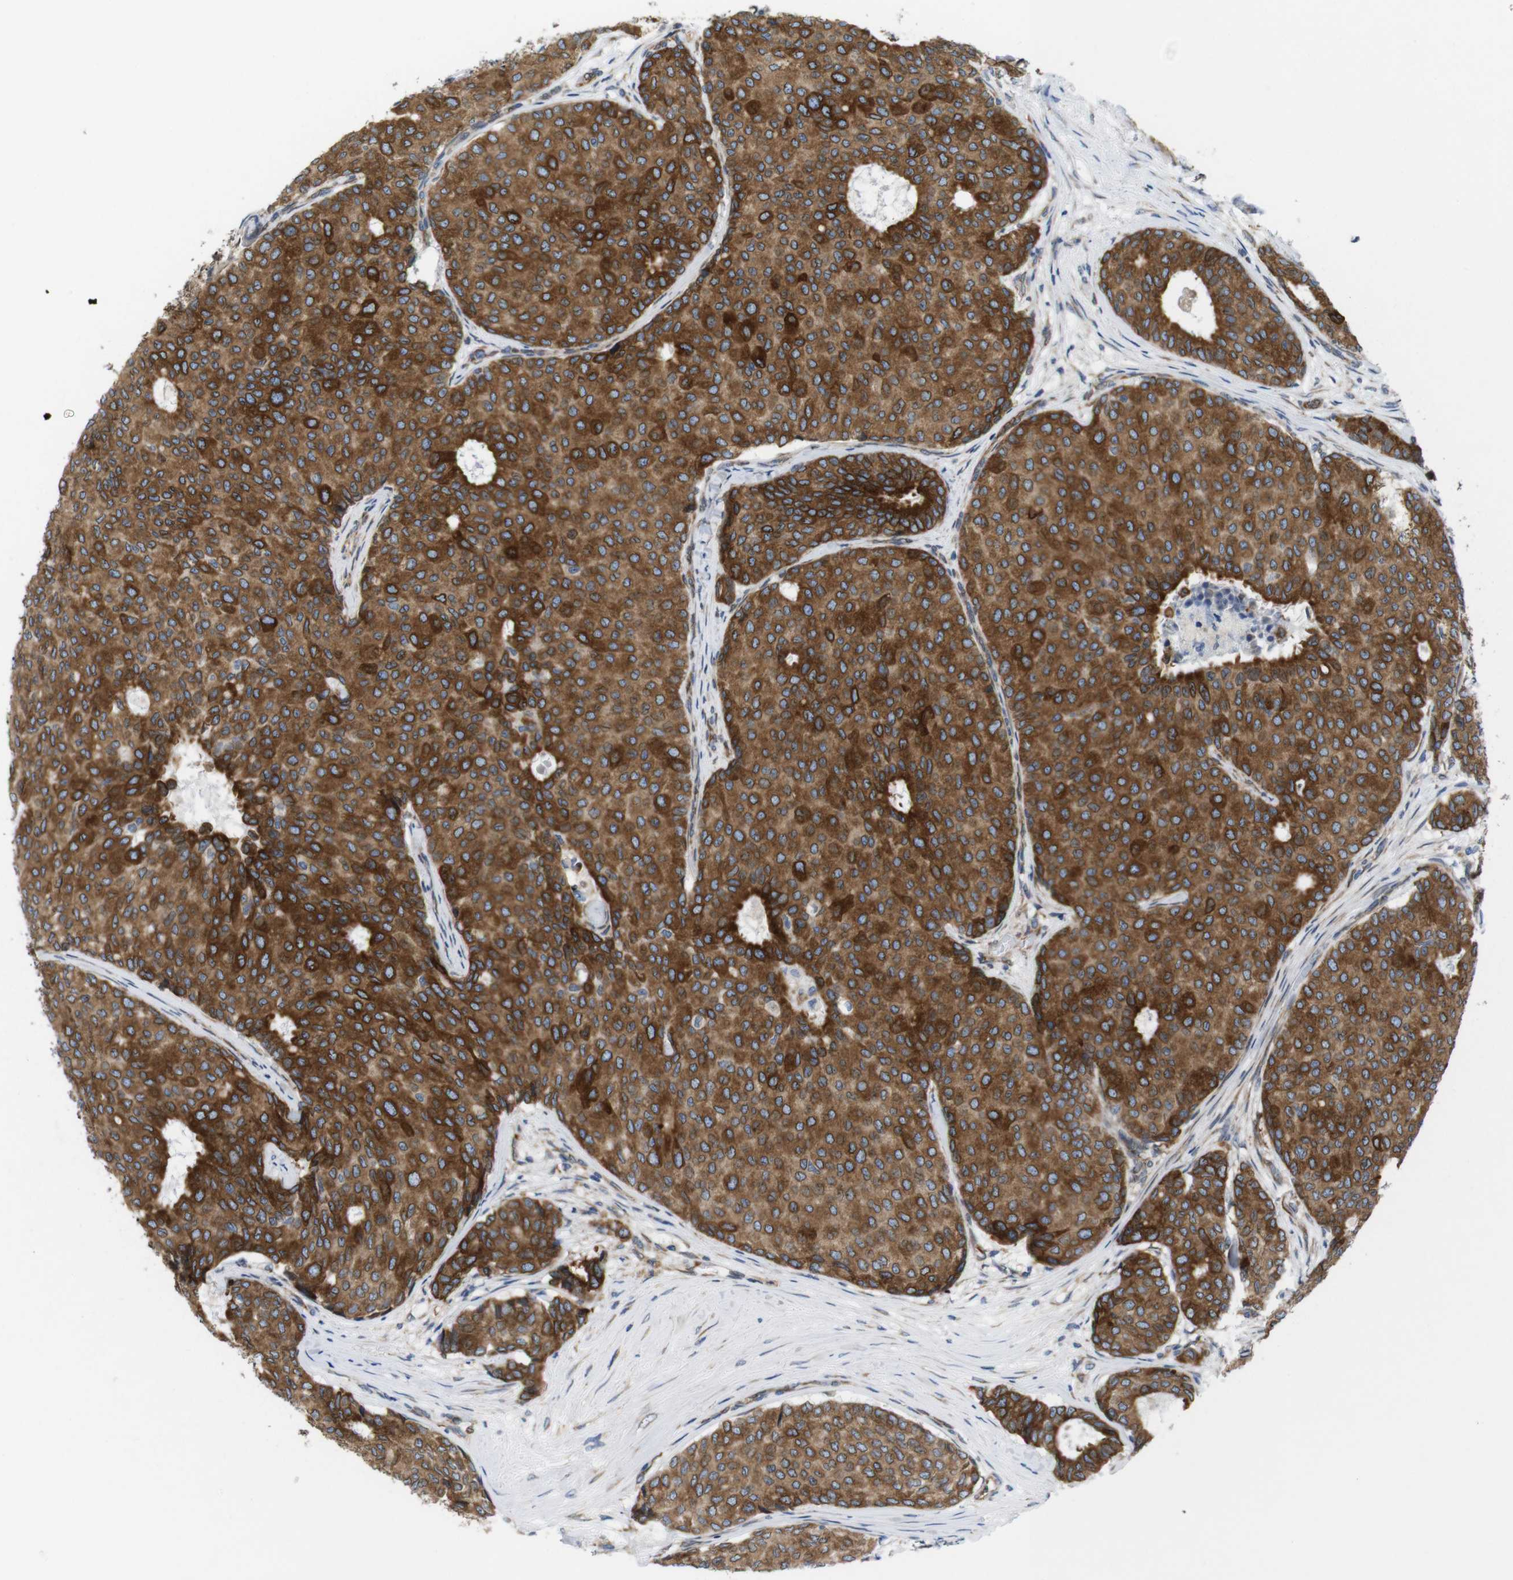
{"staining": {"intensity": "moderate", "quantity": ">75%", "location": "cytoplasmic/membranous"}, "tissue": "breast cancer", "cell_type": "Tumor cells", "image_type": "cancer", "snomed": [{"axis": "morphology", "description": "Duct carcinoma"}, {"axis": "topography", "description": "Breast"}], "caption": "Tumor cells demonstrate medium levels of moderate cytoplasmic/membranous staining in approximately >75% of cells in breast cancer. (DAB (3,3'-diaminobenzidine) = brown stain, brightfield microscopy at high magnification).", "gene": "HACD3", "patient": {"sex": "female", "age": 75}}